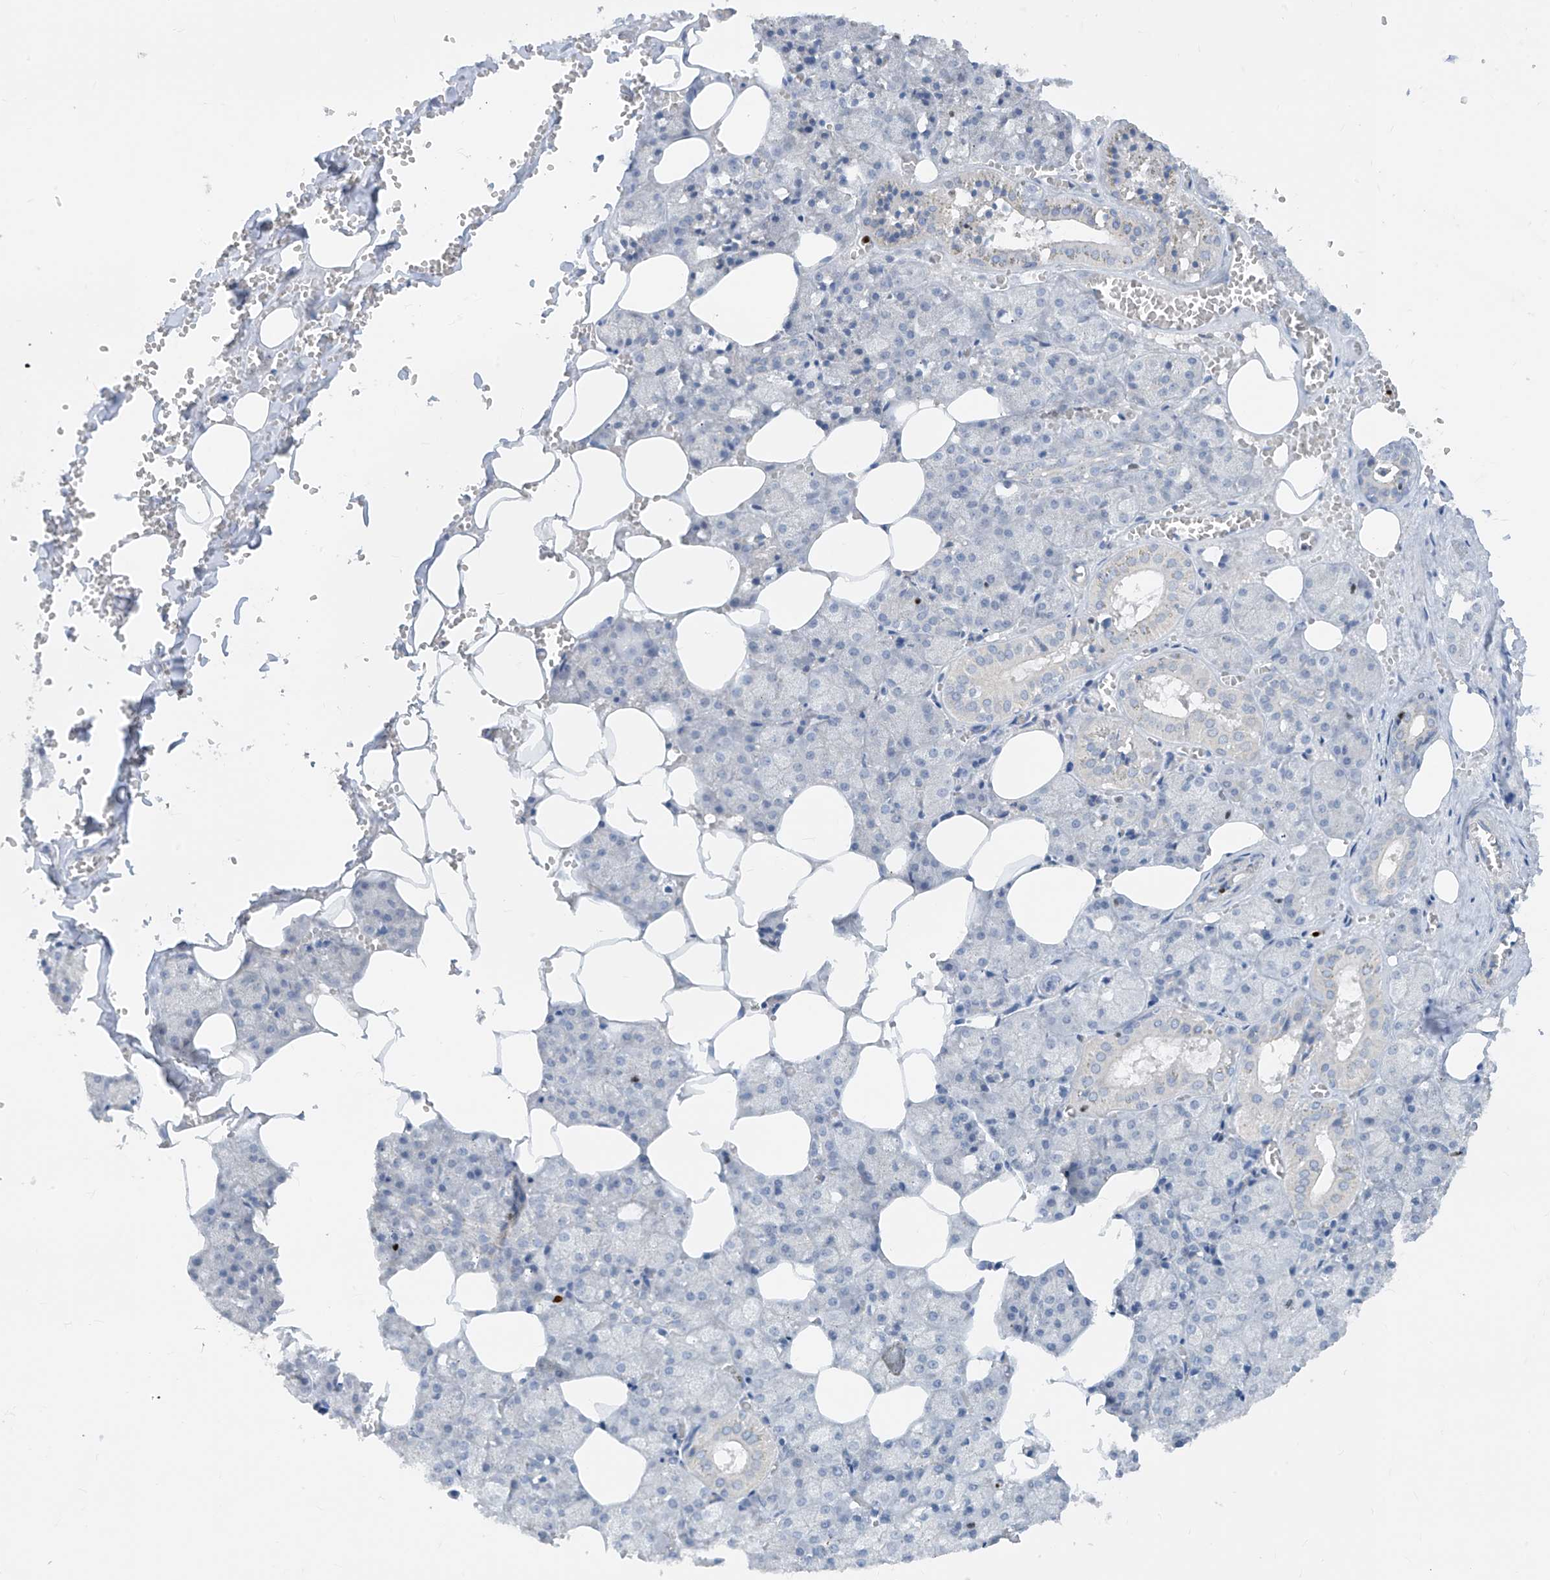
{"staining": {"intensity": "negative", "quantity": "none", "location": "none"}, "tissue": "salivary gland", "cell_type": "Glandular cells", "image_type": "normal", "snomed": [{"axis": "morphology", "description": "Normal tissue, NOS"}, {"axis": "topography", "description": "Salivary gland"}], "caption": "The IHC photomicrograph has no significant staining in glandular cells of salivary gland. (IHC, brightfield microscopy, high magnification).", "gene": "TBX21", "patient": {"sex": "male", "age": 62}}